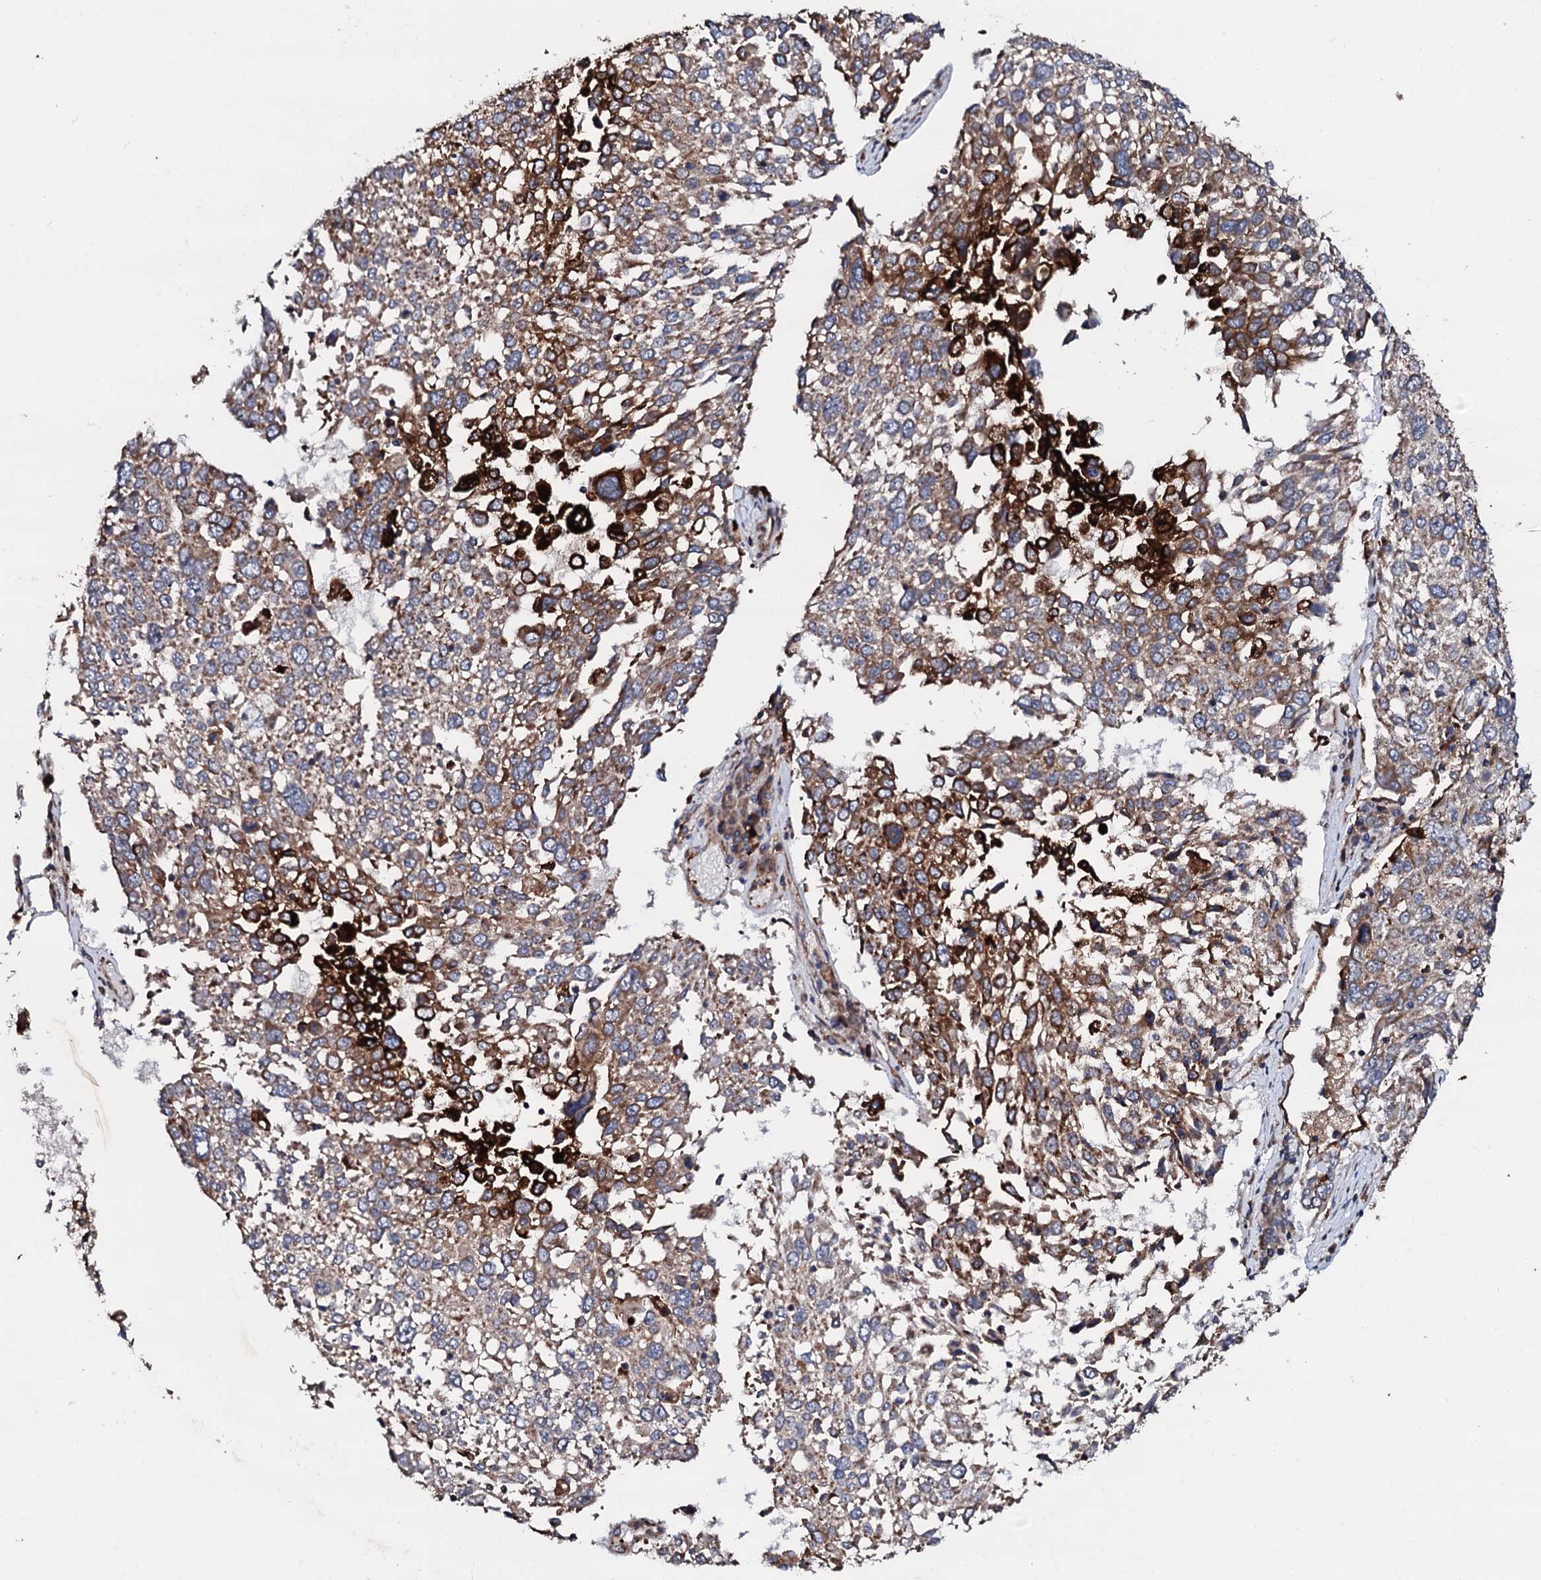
{"staining": {"intensity": "strong", "quantity": "25%-75%", "location": "cytoplasmic/membranous"}, "tissue": "lung cancer", "cell_type": "Tumor cells", "image_type": "cancer", "snomed": [{"axis": "morphology", "description": "Squamous cell carcinoma, NOS"}, {"axis": "topography", "description": "Lung"}], "caption": "This is an image of immunohistochemistry (IHC) staining of lung squamous cell carcinoma, which shows strong staining in the cytoplasmic/membranous of tumor cells.", "gene": "SDHAF2", "patient": {"sex": "male", "age": 65}}